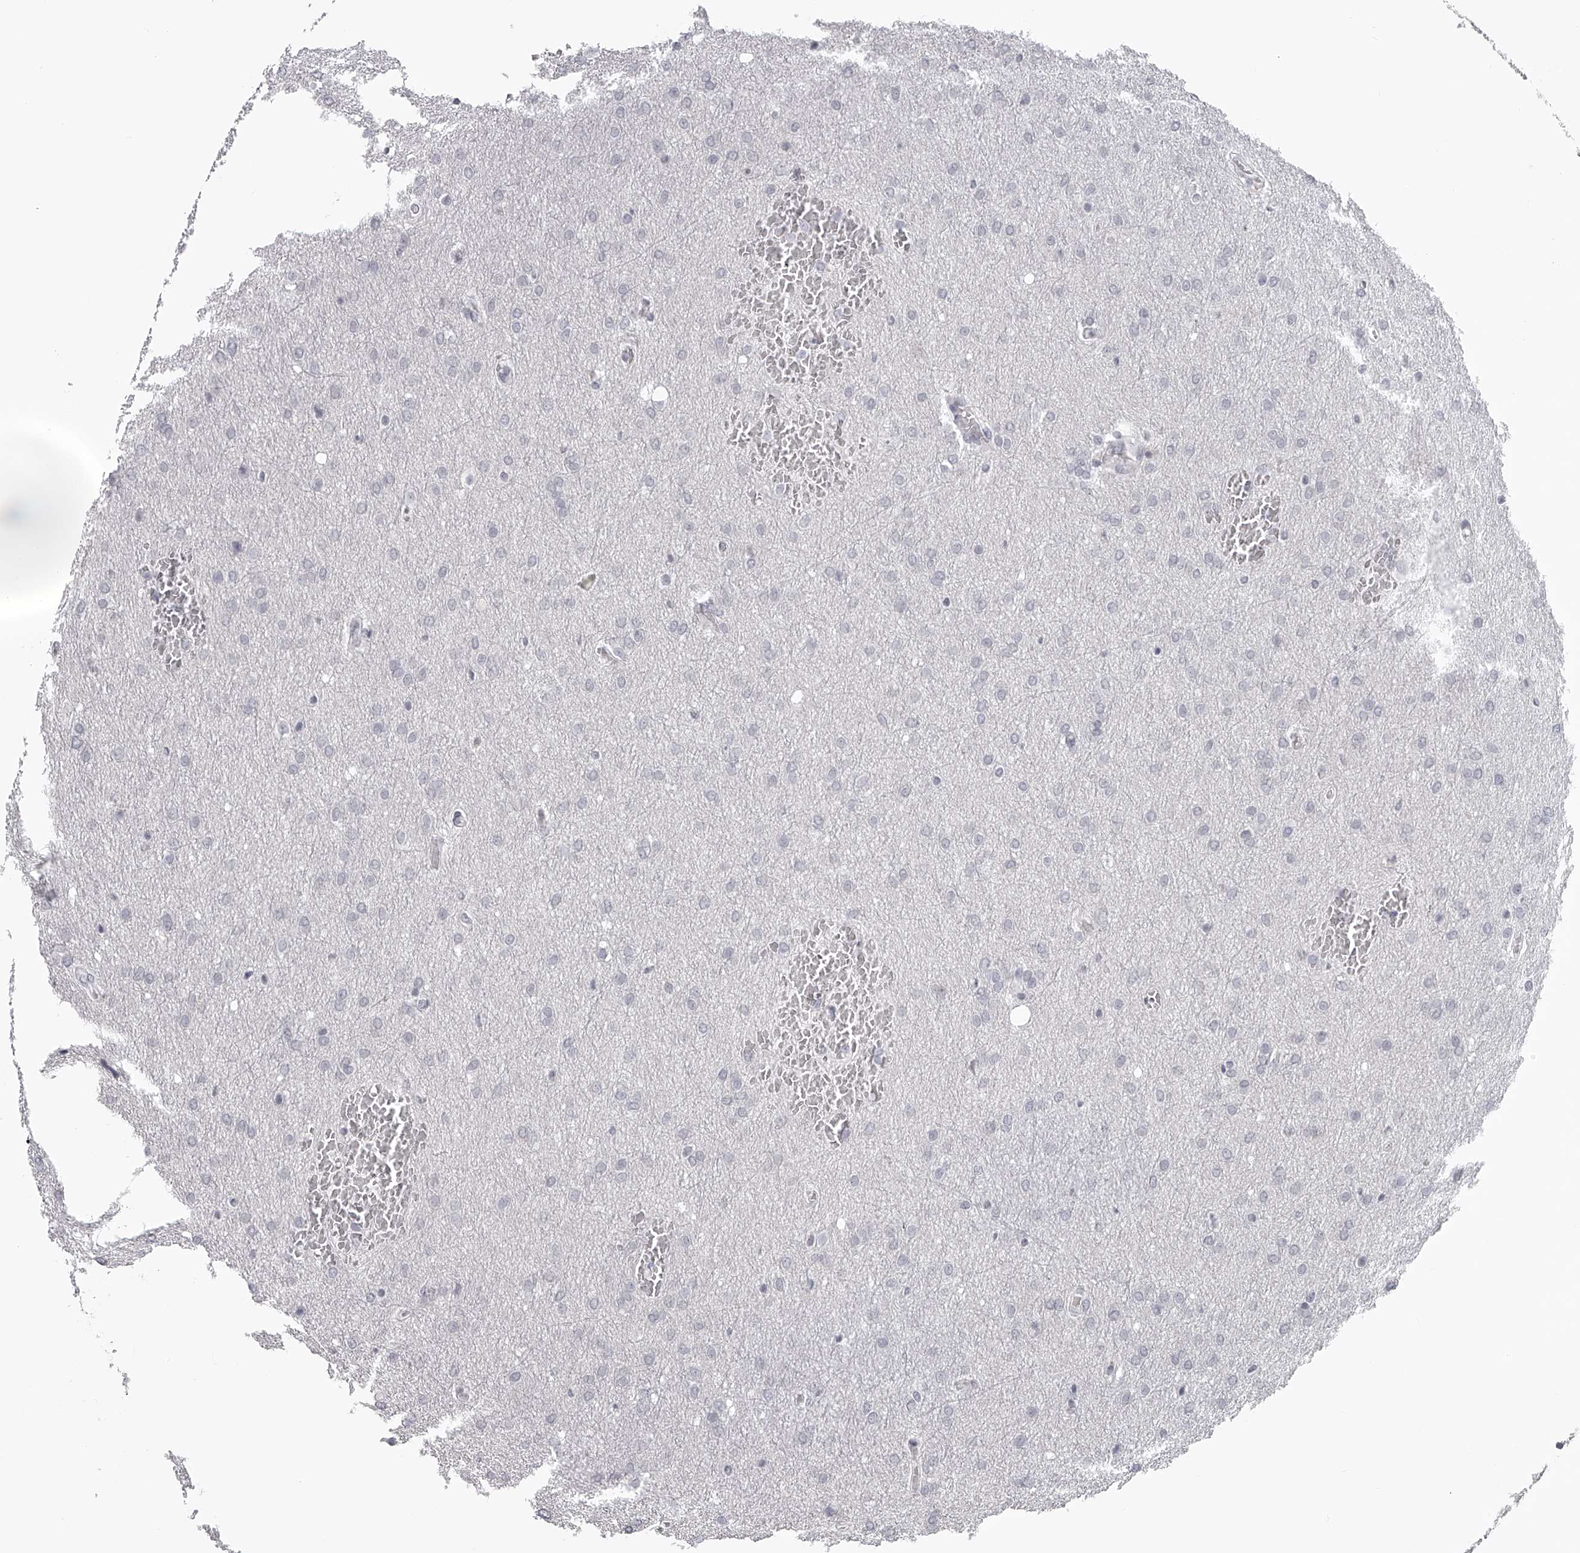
{"staining": {"intensity": "negative", "quantity": "none", "location": "none"}, "tissue": "glioma", "cell_type": "Tumor cells", "image_type": "cancer", "snomed": [{"axis": "morphology", "description": "Glioma, malignant, Low grade"}, {"axis": "topography", "description": "Brain"}], "caption": "This is a photomicrograph of IHC staining of glioma, which shows no expression in tumor cells.", "gene": "SEC11C", "patient": {"sex": "female", "age": 37}}